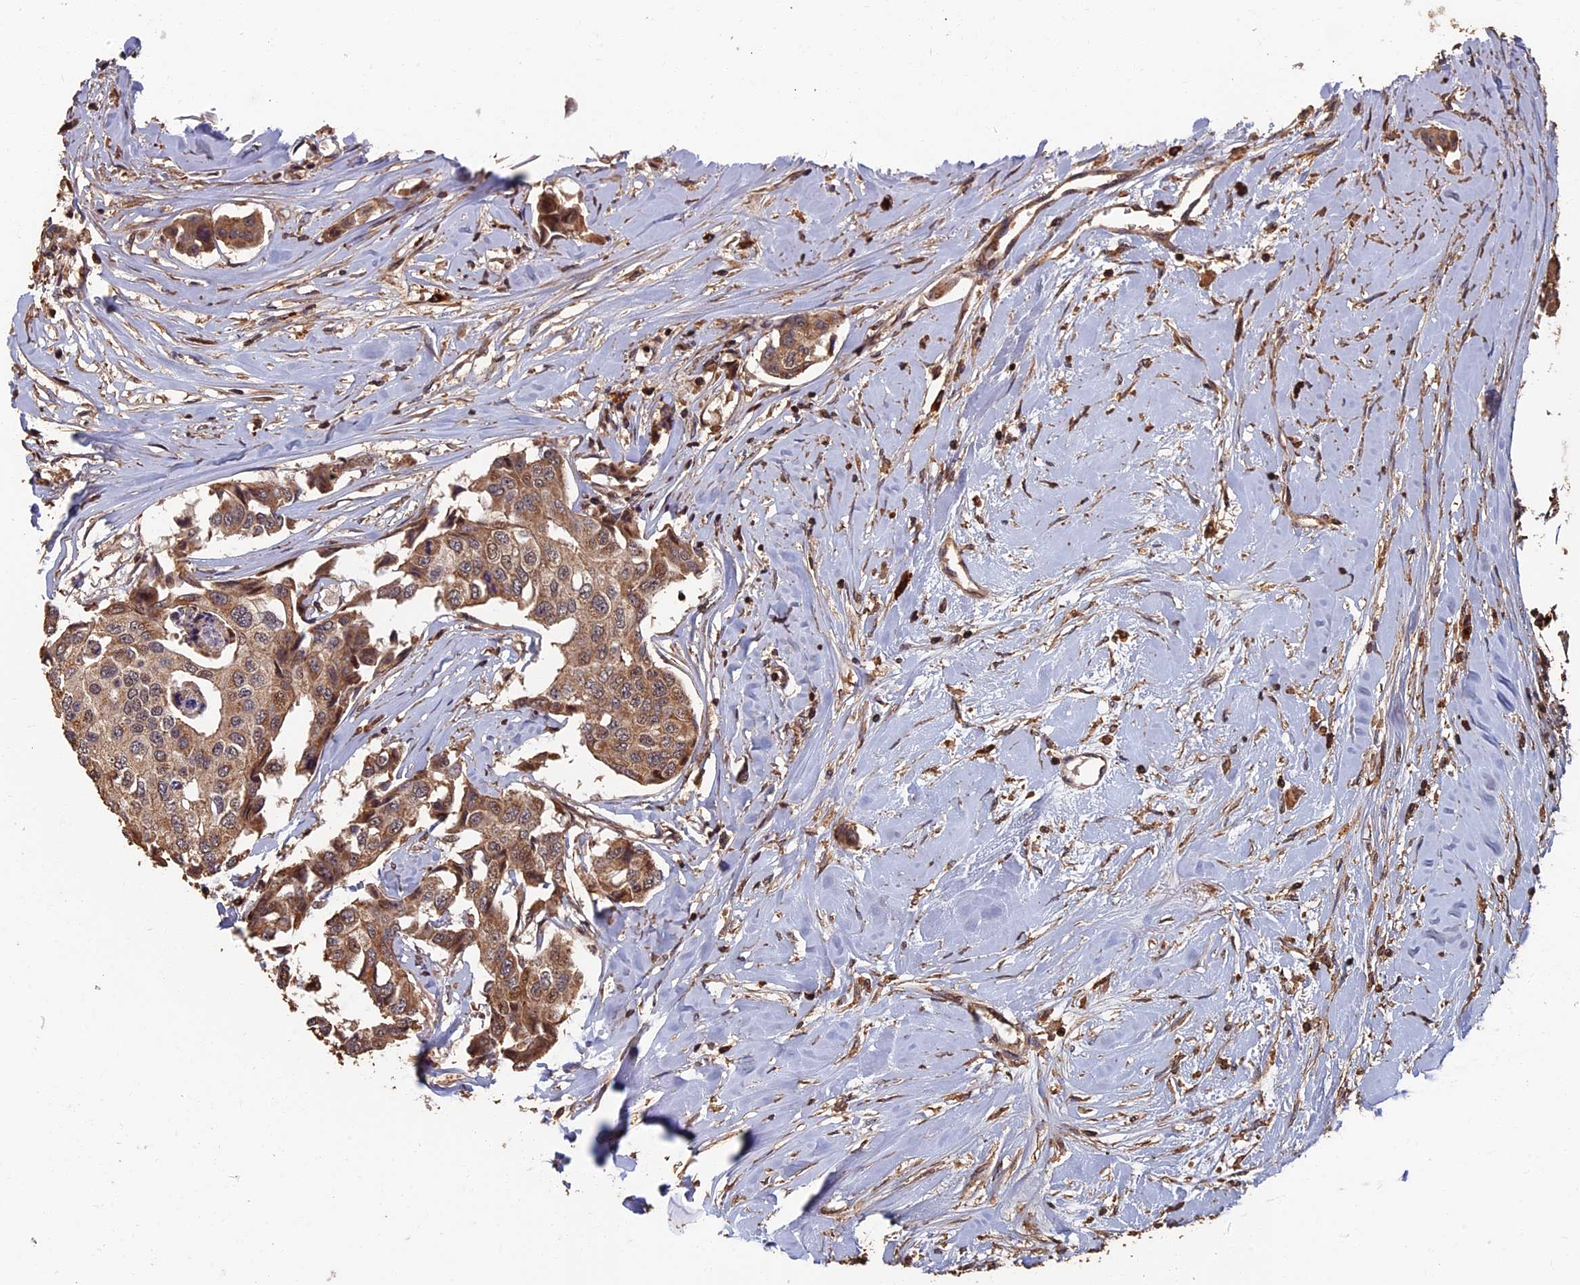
{"staining": {"intensity": "moderate", "quantity": ">75%", "location": "cytoplasmic/membranous,nuclear"}, "tissue": "breast cancer", "cell_type": "Tumor cells", "image_type": "cancer", "snomed": [{"axis": "morphology", "description": "Duct carcinoma"}, {"axis": "topography", "description": "Breast"}], "caption": "Brown immunohistochemical staining in breast infiltrating ductal carcinoma demonstrates moderate cytoplasmic/membranous and nuclear positivity in about >75% of tumor cells.", "gene": "RASGRF1", "patient": {"sex": "female", "age": 80}}